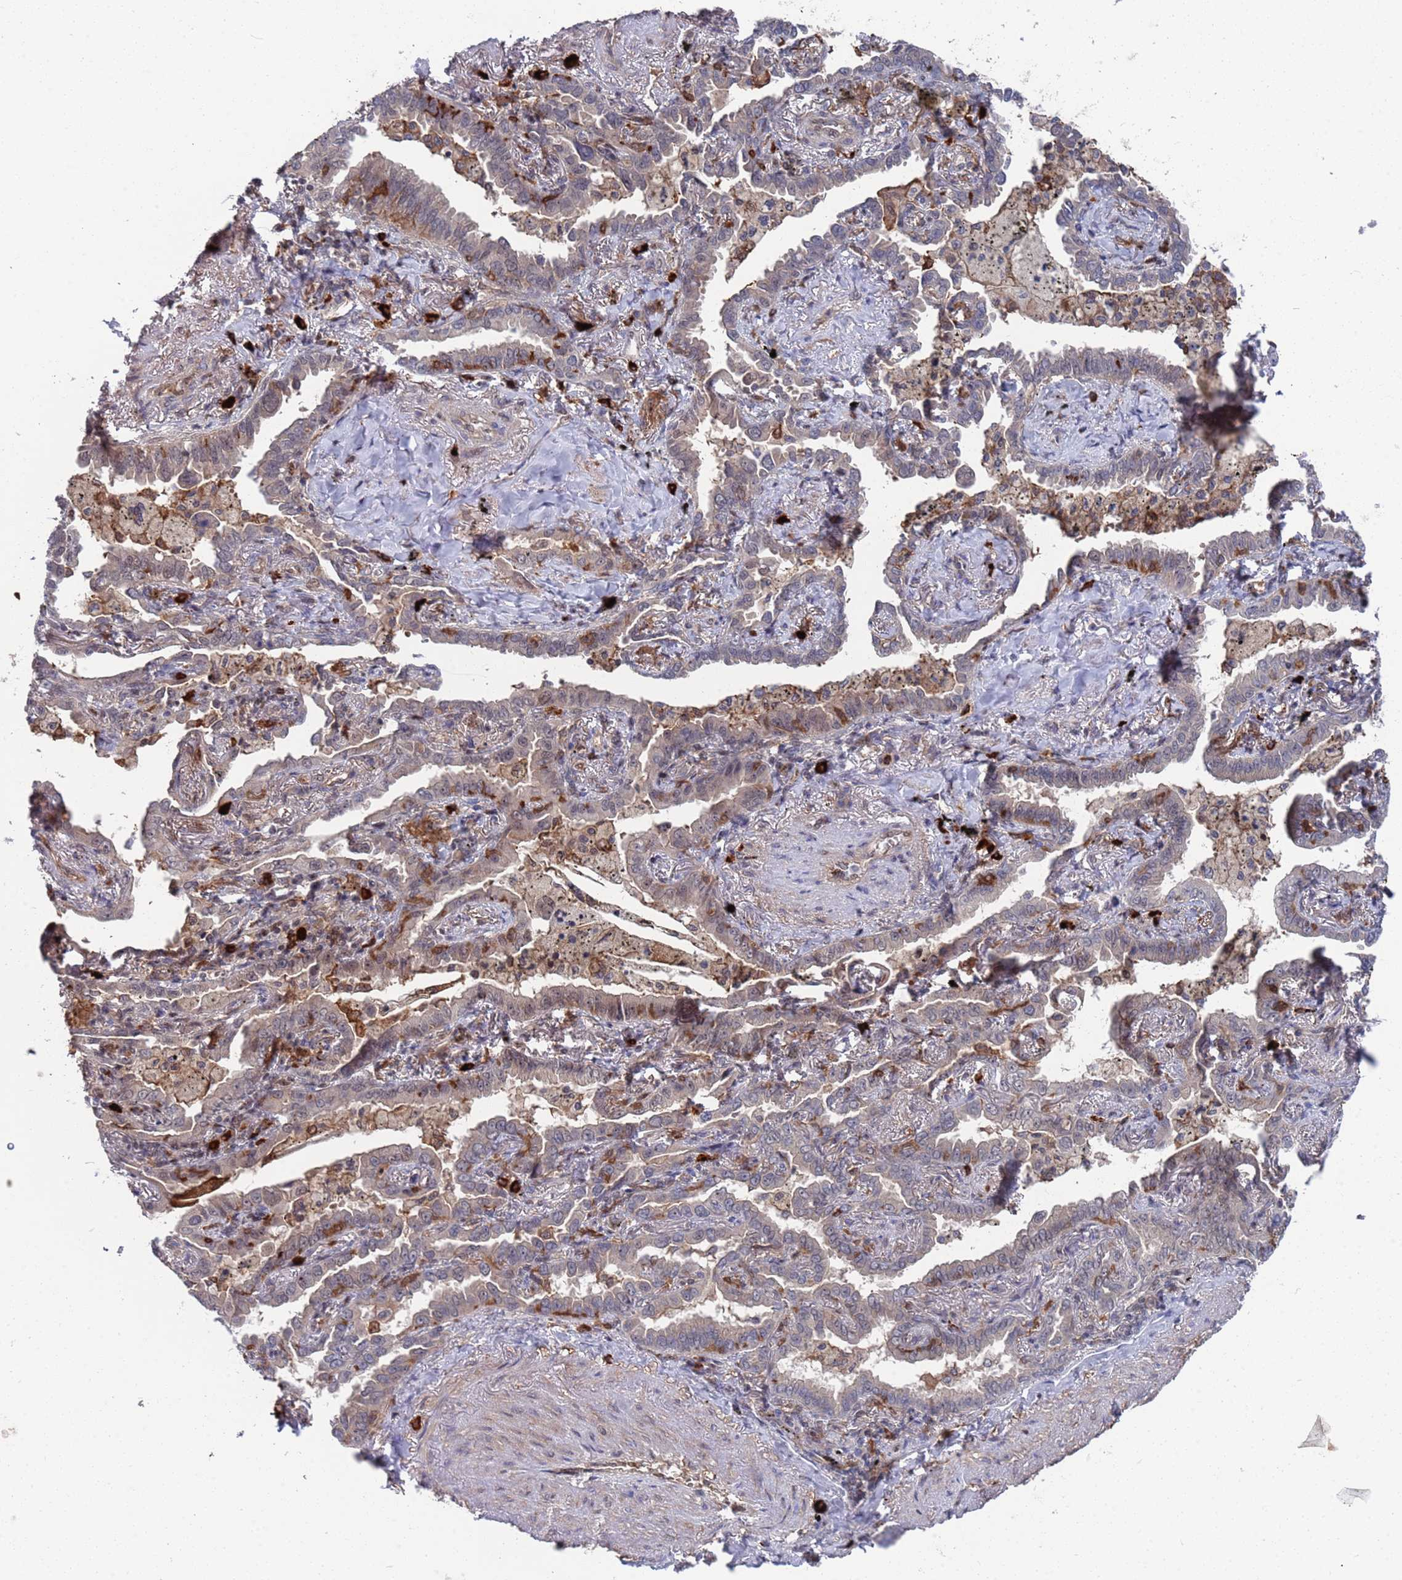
{"staining": {"intensity": "negative", "quantity": "none", "location": "none"}, "tissue": "lung cancer", "cell_type": "Tumor cells", "image_type": "cancer", "snomed": [{"axis": "morphology", "description": "Adenocarcinoma, NOS"}, {"axis": "topography", "description": "Lung"}], "caption": "Tumor cells show no significant expression in lung cancer. Brightfield microscopy of immunohistochemistry stained with DAB (brown) and hematoxylin (blue), captured at high magnification.", "gene": "TMBIM6", "patient": {"sex": "male", "age": 67}}